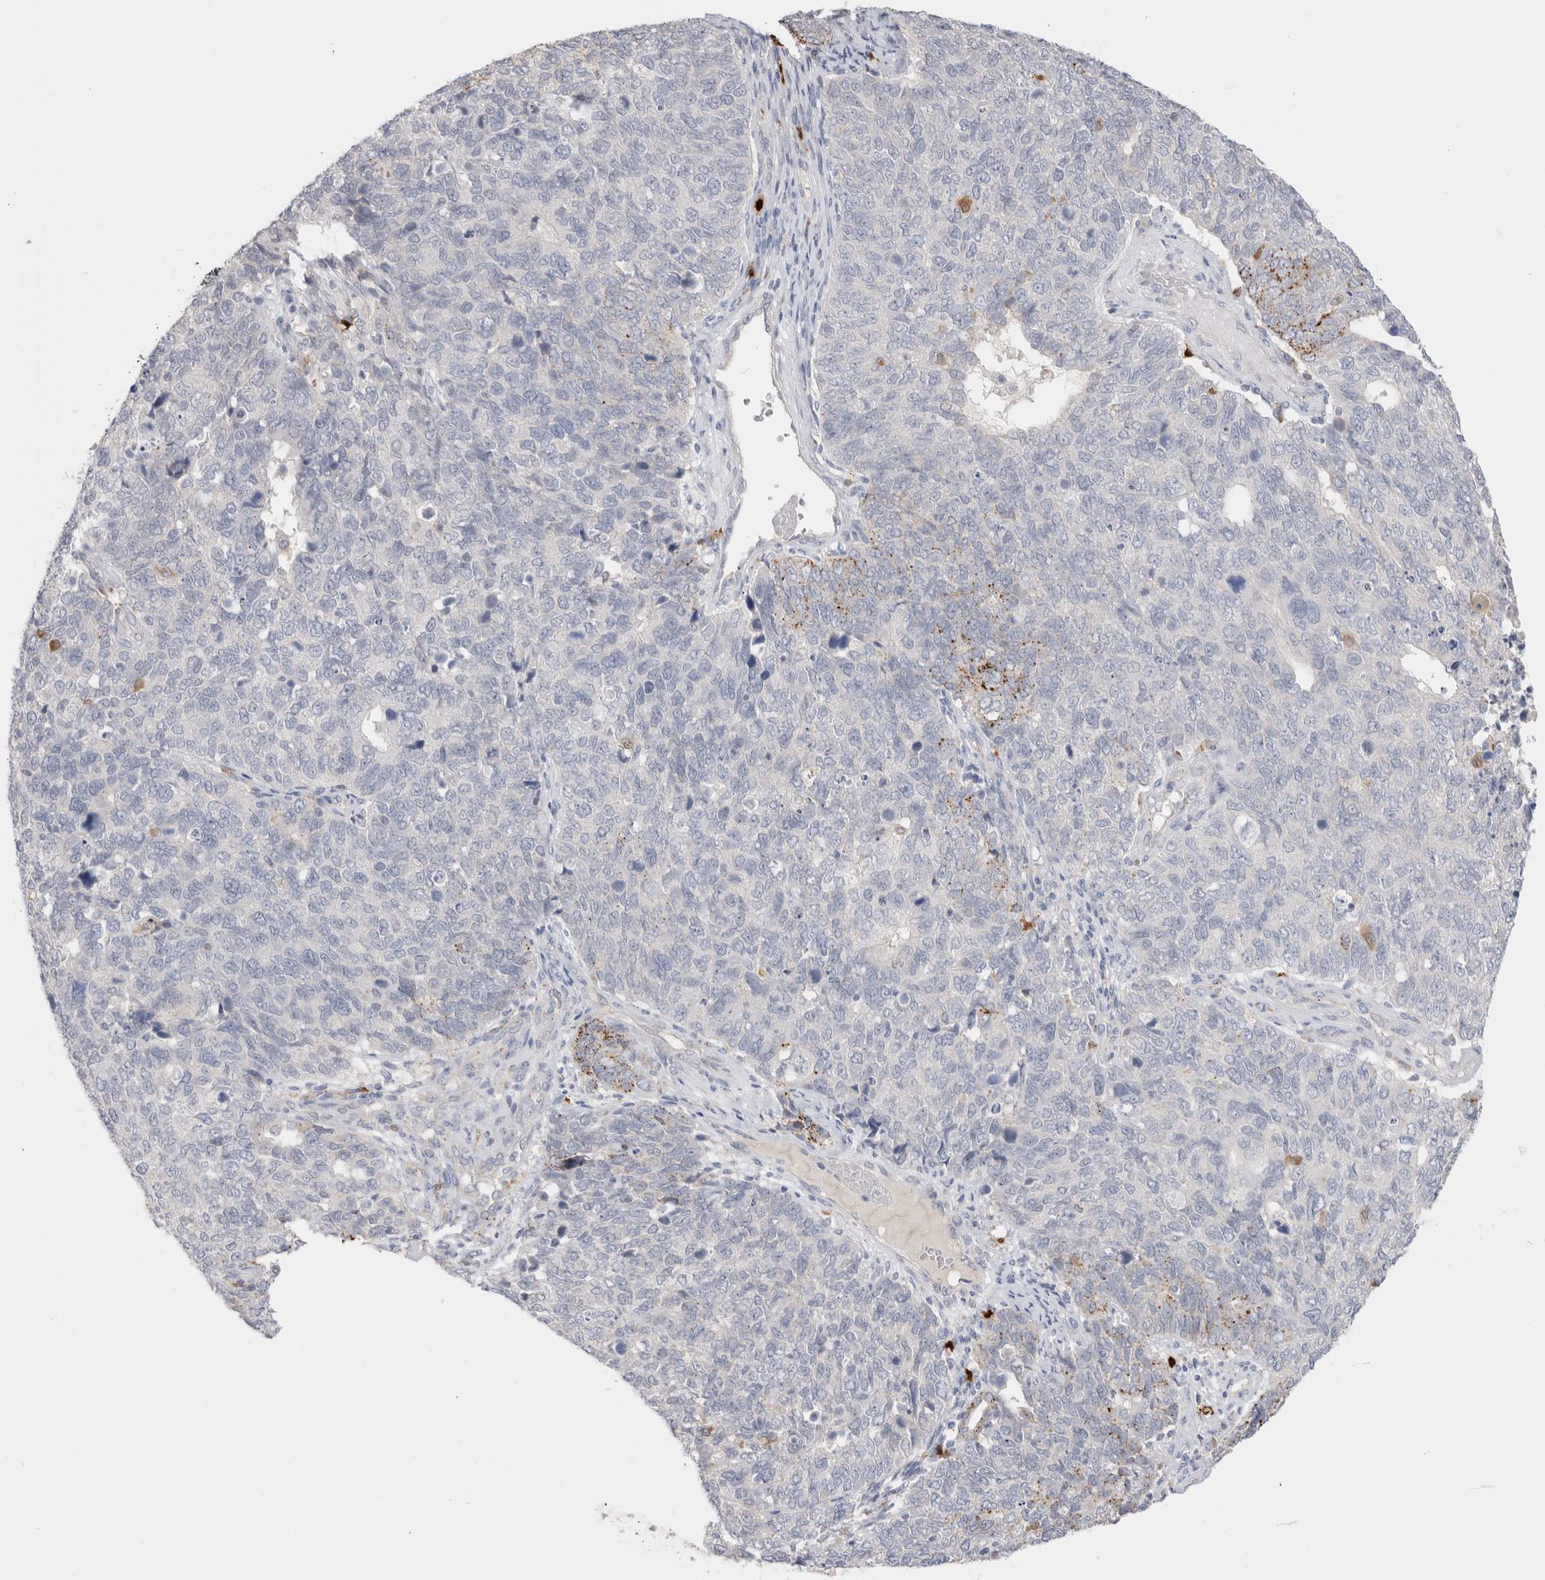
{"staining": {"intensity": "weak", "quantity": "<25%", "location": "cytoplasmic/membranous"}, "tissue": "cervical cancer", "cell_type": "Tumor cells", "image_type": "cancer", "snomed": [{"axis": "morphology", "description": "Squamous cell carcinoma, NOS"}, {"axis": "topography", "description": "Cervix"}], "caption": "There is no significant positivity in tumor cells of cervical squamous cell carcinoma.", "gene": "HPGDS", "patient": {"sex": "female", "age": 63}}